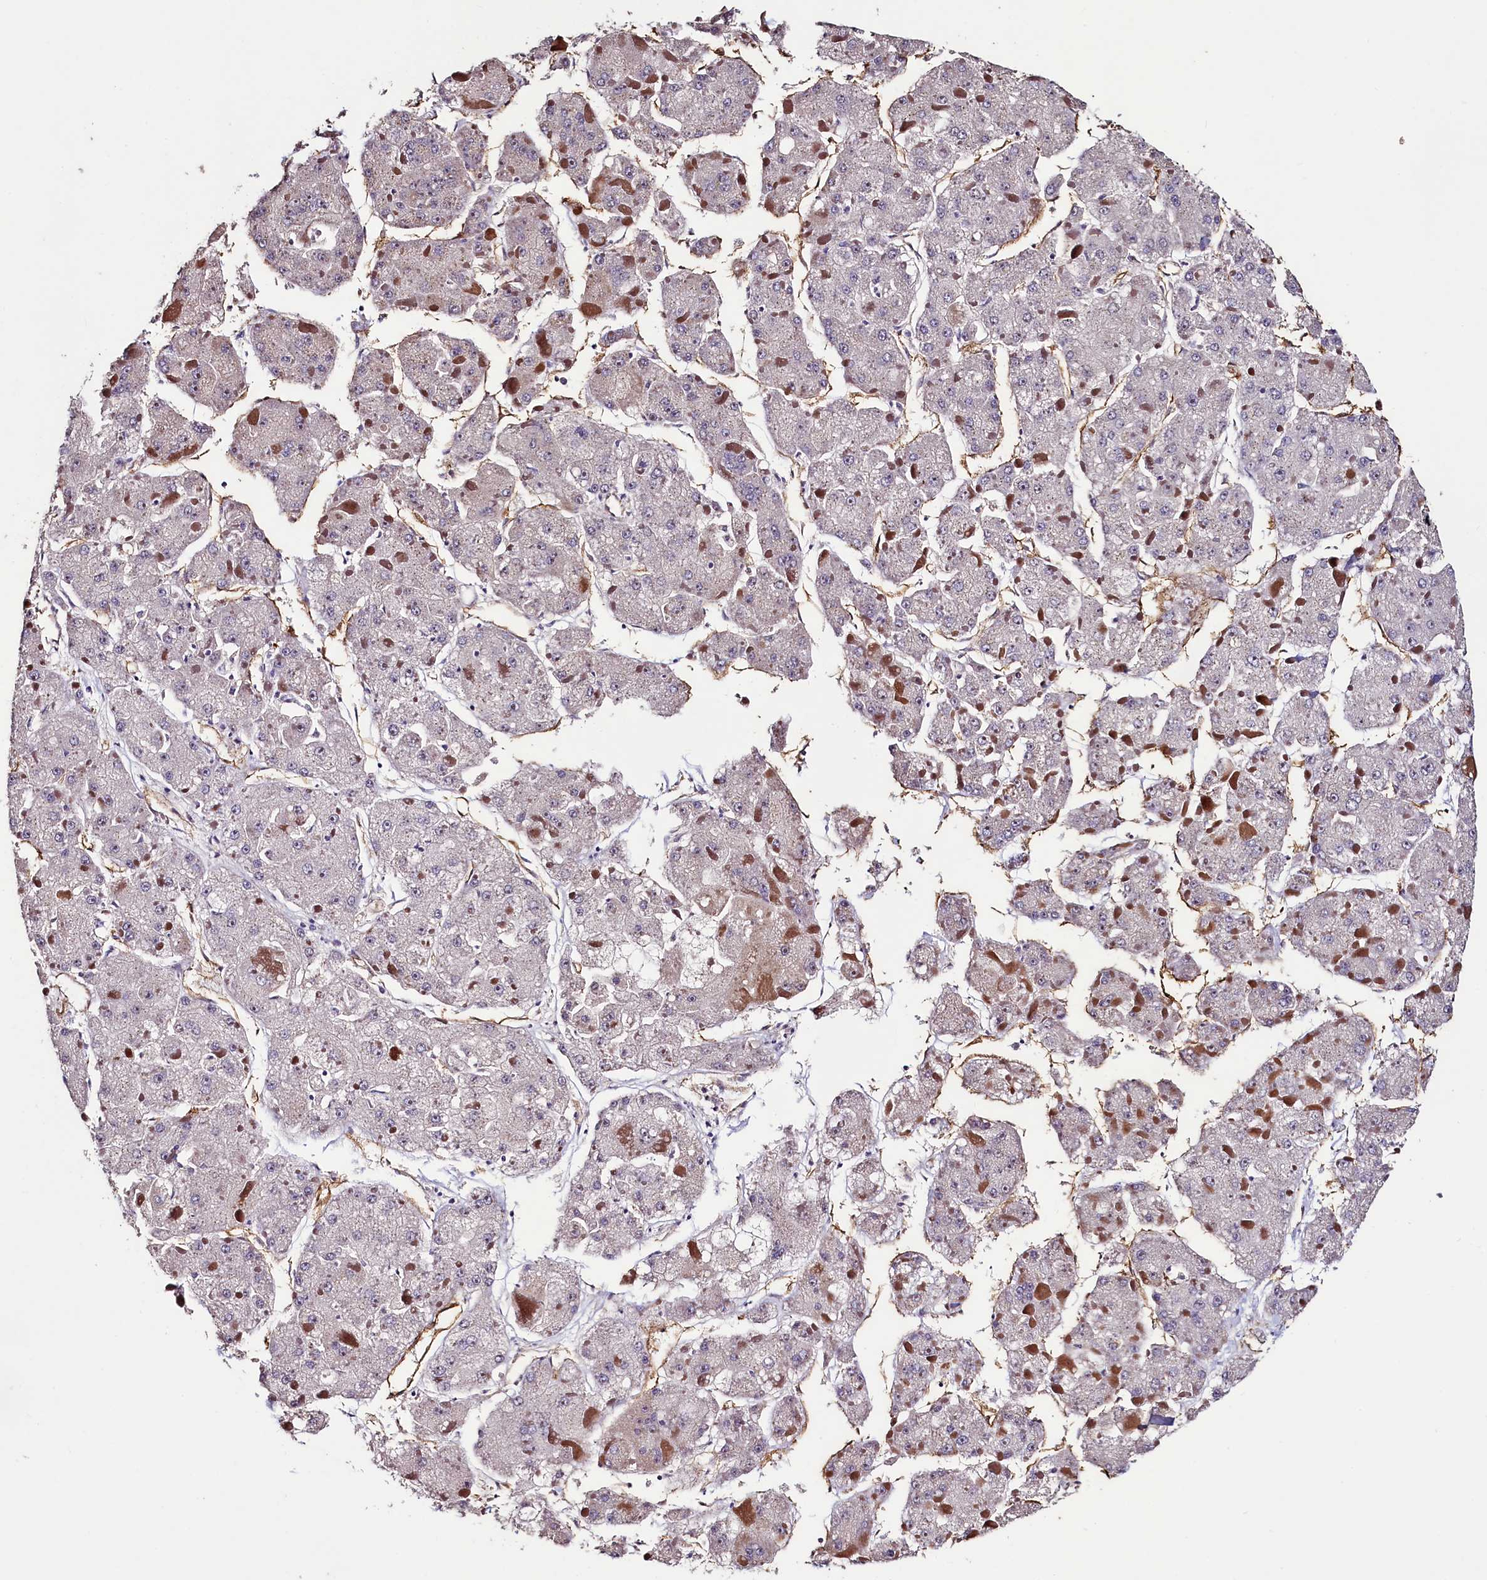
{"staining": {"intensity": "negative", "quantity": "none", "location": "none"}, "tissue": "liver cancer", "cell_type": "Tumor cells", "image_type": "cancer", "snomed": [{"axis": "morphology", "description": "Carcinoma, Hepatocellular, NOS"}, {"axis": "topography", "description": "Liver"}], "caption": "Immunohistochemistry (IHC) histopathology image of liver hepatocellular carcinoma stained for a protein (brown), which demonstrates no staining in tumor cells. The staining is performed using DAB (3,3'-diaminobenzidine) brown chromogen with nuclei counter-stained in using hematoxylin.", "gene": "PALM", "patient": {"sex": "female", "age": 73}}